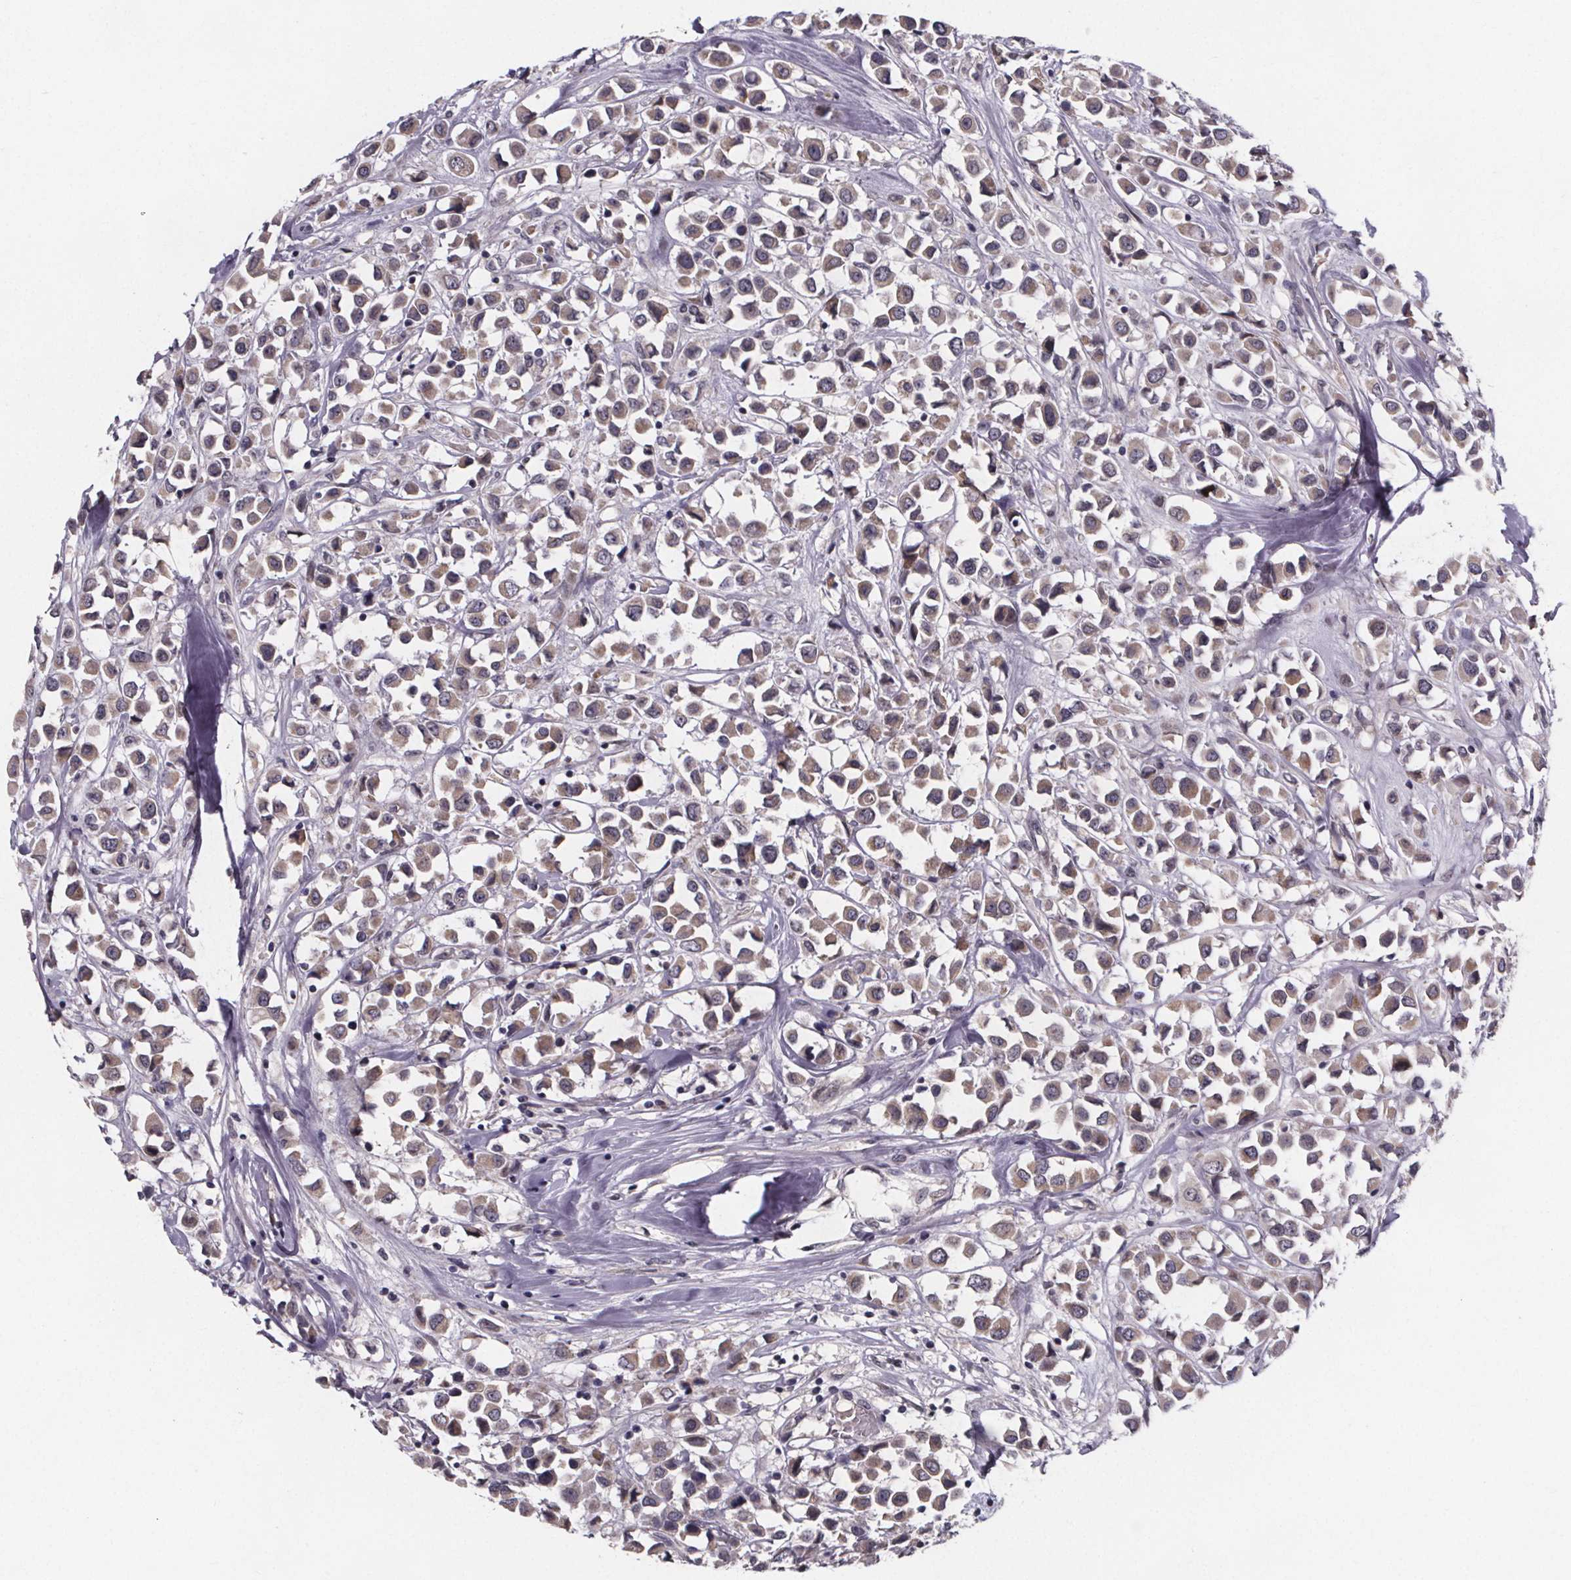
{"staining": {"intensity": "weak", "quantity": "25%-75%", "location": "cytoplasmic/membranous"}, "tissue": "breast cancer", "cell_type": "Tumor cells", "image_type": "cancer", "snomed": [{"axis": "morphology", "description": "Duct carcinoma"}, {"axis": "topography", "description": "Breast"}], "caption": "Protein expression analysis of intraductal carcinoma (breast) displays weak cytoplasmic/membranous expression in approximately 25%-75% of tumor cells.", "gene": "FAM181B", "patient": {"sex": "female", "age": 61}}